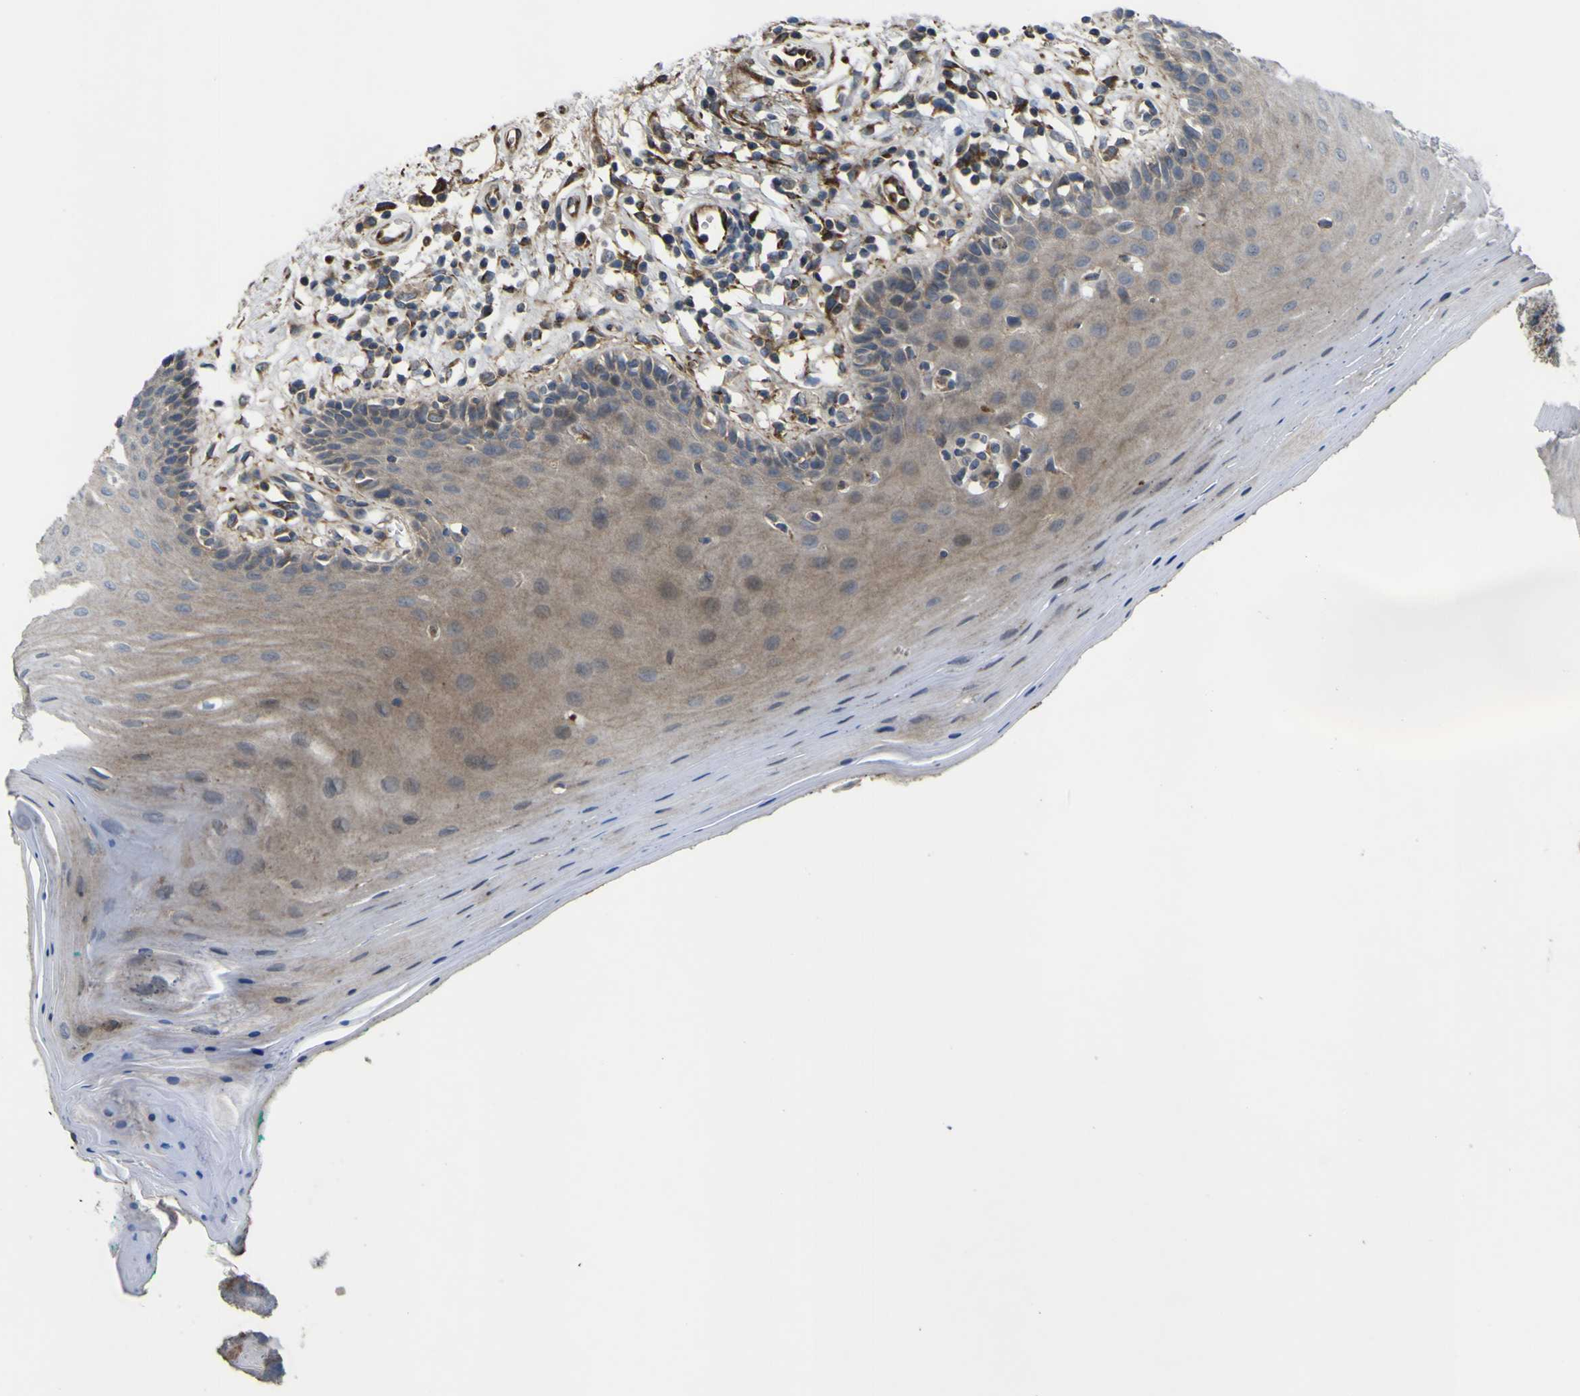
{"staining": {"intensity": "weak", "quantity": "25%-75%", "location": "cytoplasmic/membranous"}, "tissue": "oral mucosa", "cell_type": "Squamous epithelial cells", "image_type": "normal", "snomed": [{"axis": "morphology", "description": "Normal tissue, NOS"}, {"axis": "topography", "description": "Skeletal muscle"}, {"axis": "topography", "description": "Oral tissue"}], "caption": "Oral mucosa was stained to show a protein in brown. There is low levels of weak cytoplasmic/membranous positivity in approximately 25%-75% of squamous epithelial cells.", "gene": "GPLD1", "patient": {"sex": "male", "age": 58}}